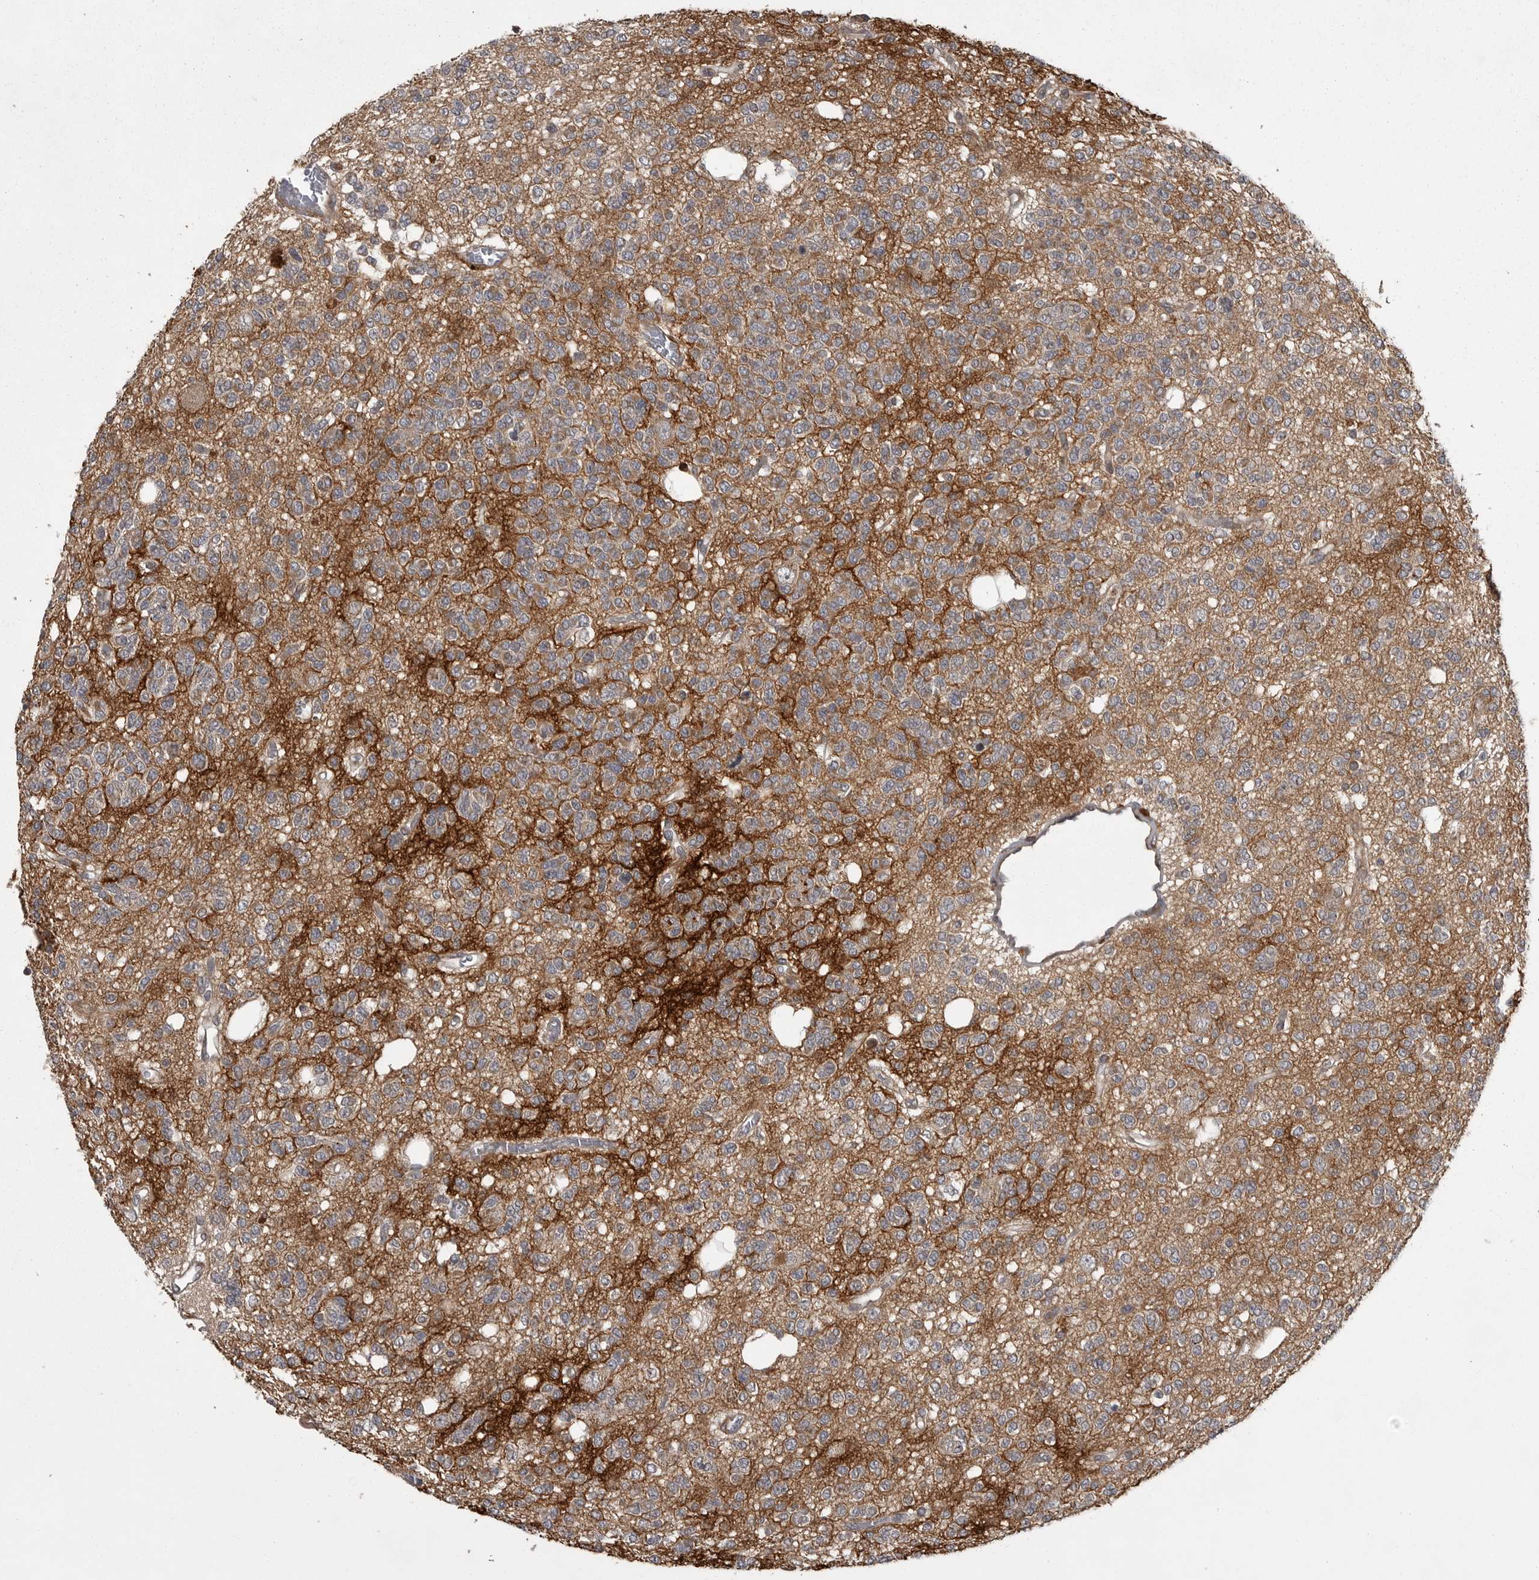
{"staining": {"intensity": "weak", "quantity": "<25%", "location": "cytoplasmic/membranous"}, "tissue": "glioma", "cell_type": "Tumor cells", "image_type": "cancer", "snomed": [{"axis": "morphology", "description": "Glioma, malignant, Low grade"}, {"axis": "topography", "description": "Brain"}], "caption": "Immunohistochemical staining of human glioma reveals no significant positivity in tumor cells.", "gene": "GPR31", "patient": {"sex": "male", "age": 38}}